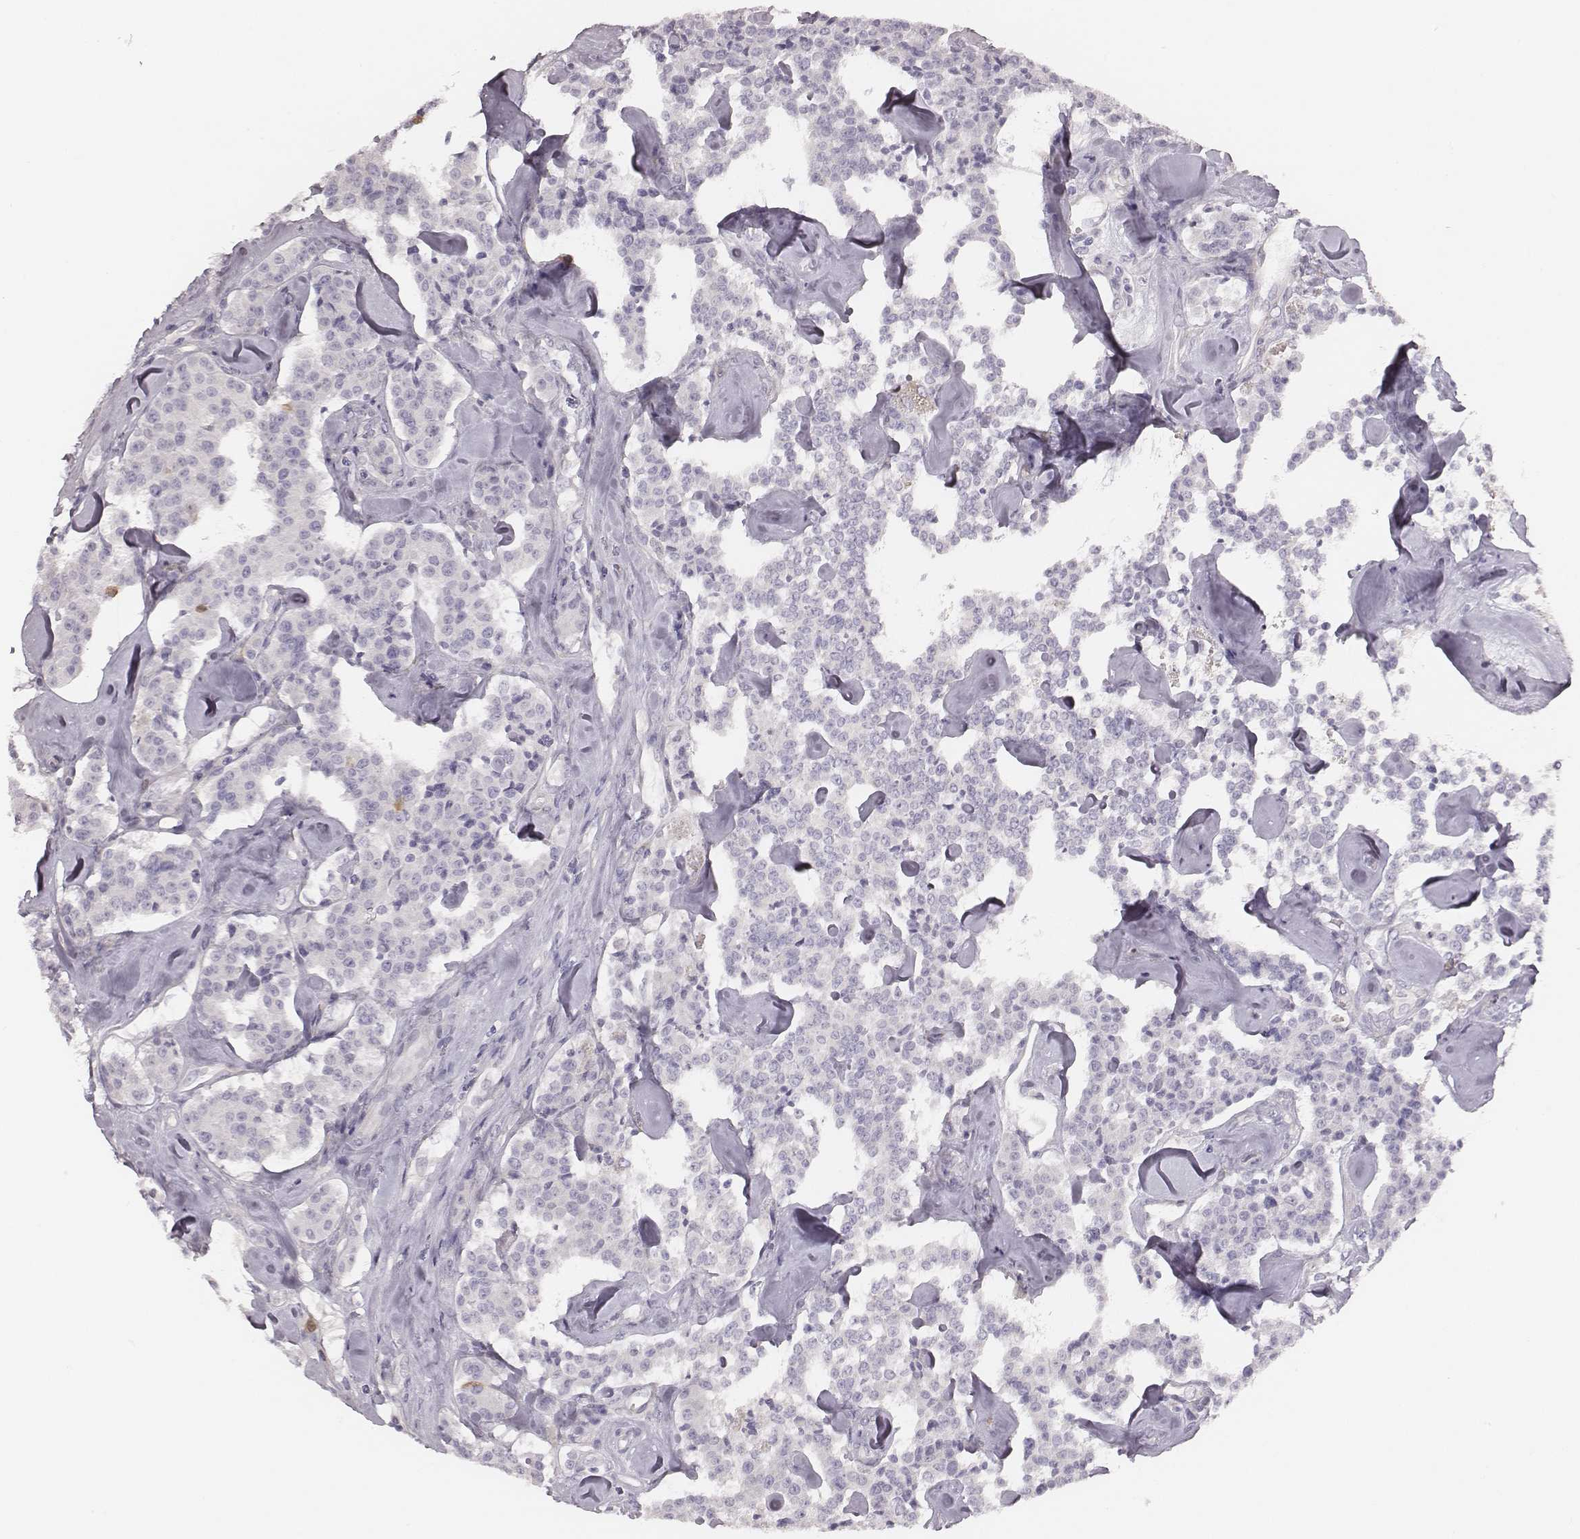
{"staining": {"intensity": "negative", "quantity": "none", "location": "none"}, "tissue": "carcinoid", "cell_type": "Tumor cells", "image_type": "cancer", "snomed": [{"axis": "morphology", "description": "Carcinoid, malignant, NOS"}, {"axis": "topography", "description": "Pancreas"}], "caption": "IHC of carcinoid shows no expression in tumor cells.", "gene": "PBK", "patient": {"sex": "male", "age": 41}}